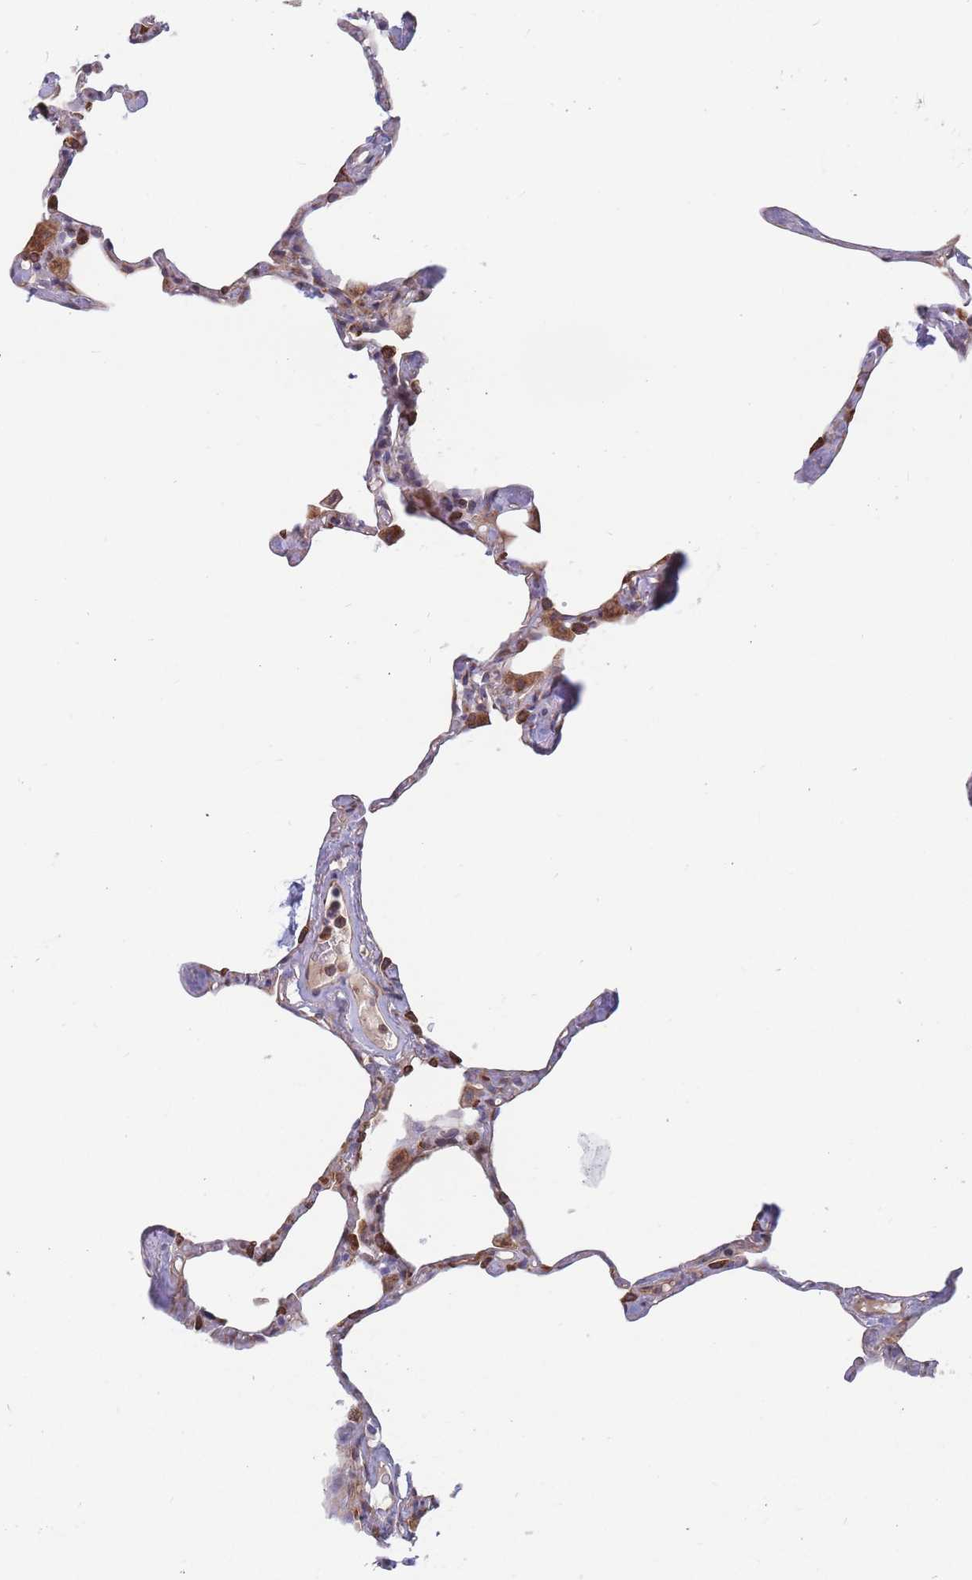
{"staining": {"intensity": "weak", "quantity": "<25%", "location": "cytoplasmic/membranous"}, "tissue": "lung", "cell_type": "Alveolar cells", "image_type": "normal", "snomed": [{"axis": "morphology", "description": "Normal tissue, NOS"}, {"axis": "topography", "description": "Lung"}], "caption": "Histopathology image shows no significant protein expression in alveolar cells of unremarkable lung.", "gene": "TMEM131L", "patient": {"sex": "male", "age": 65}}